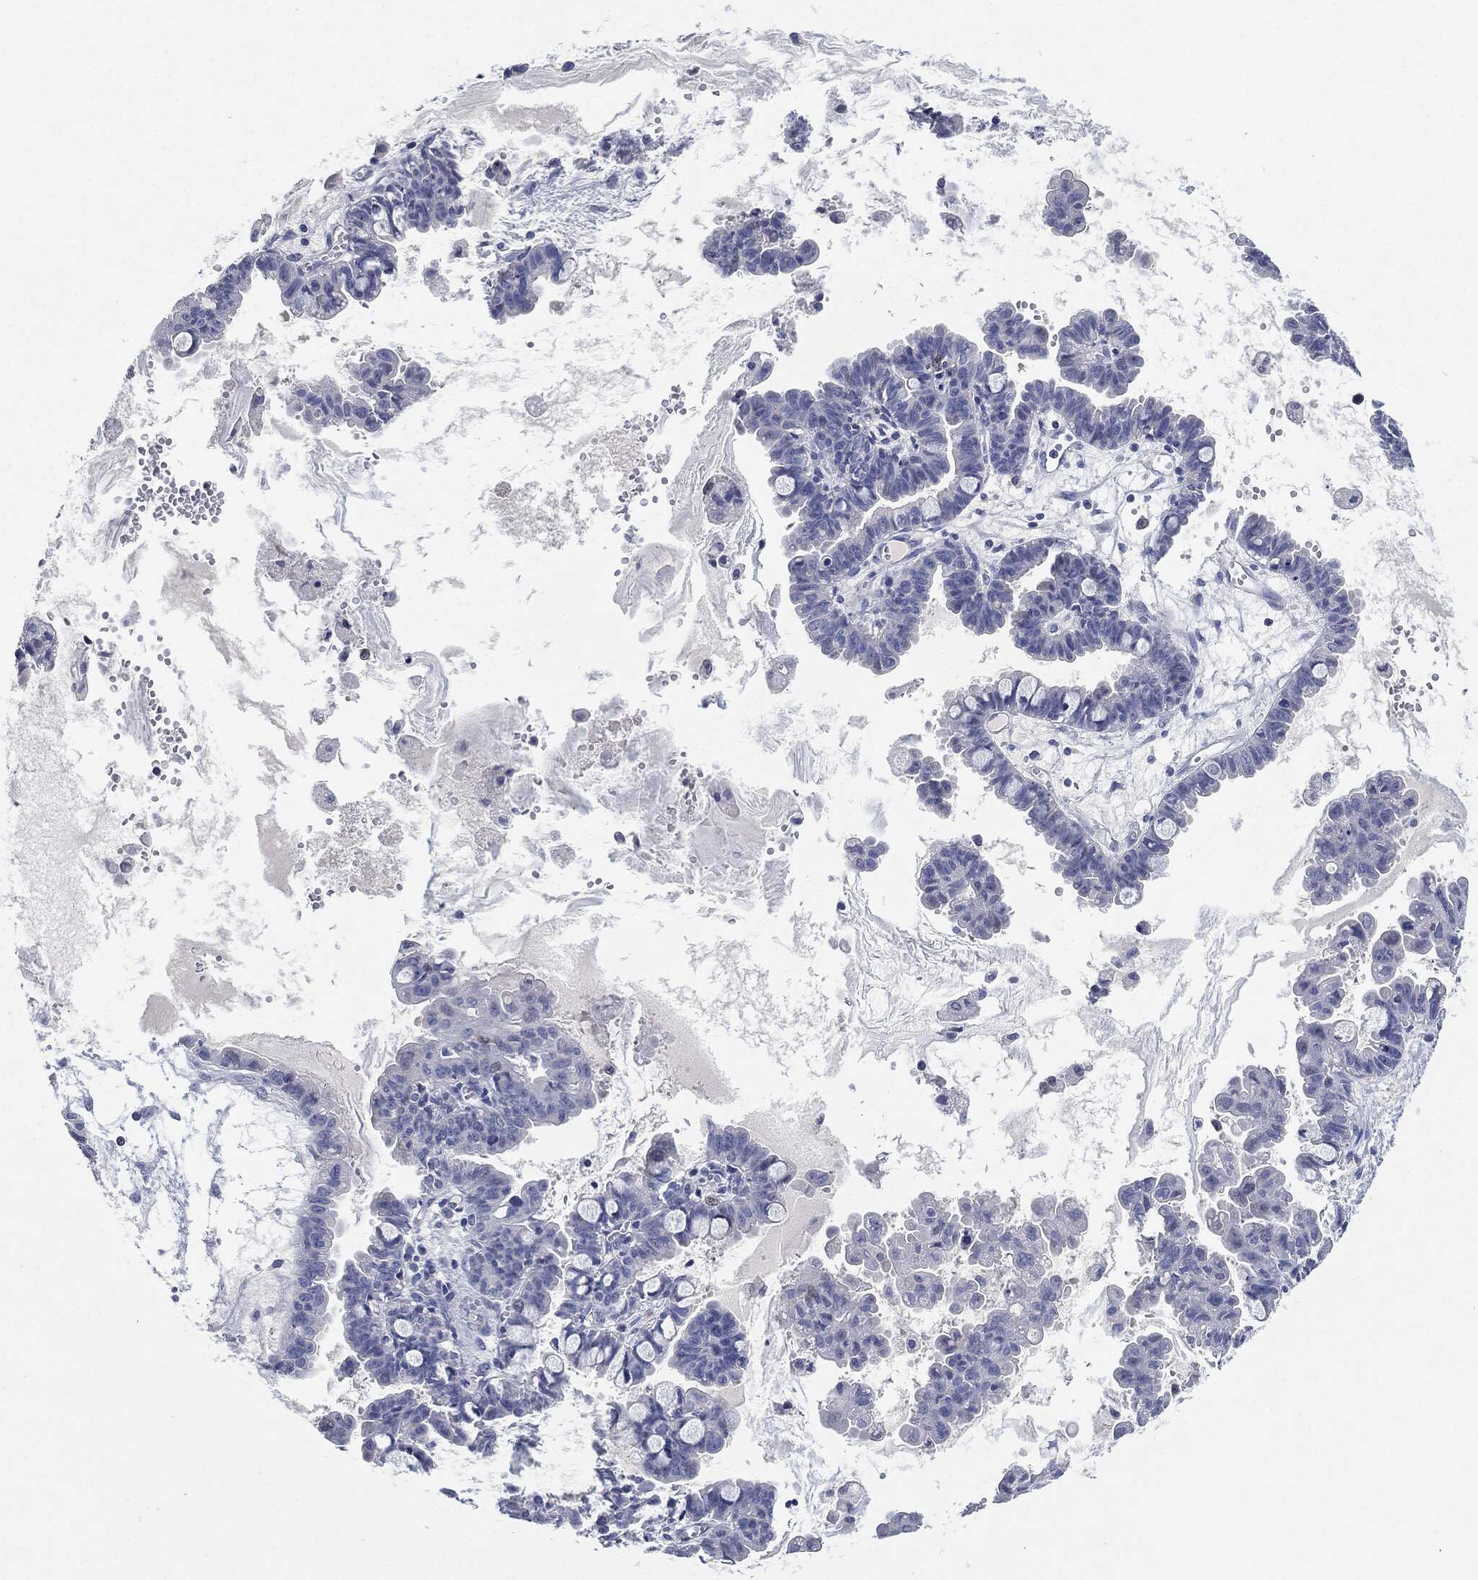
{"staining": {"intensity": "negative", "quantity": "none", "location": "none"}, "tissue": "ovarian cancer", "cell_type": "Tumor cells", "image_type": "cancer", "snomed": [{"axis": "morphology", "description": "Cystadenocarcinoma, mucinous, NOS"}, {"axis": "topography", "description": "Ovary"}], "caption": "A high-resolution image shows immunohistochemistry staining of ovarian cancer, which reveals no significant staining in tumor cells.", "gene": "NTRK1", "patient": {"sex": "female", "age": 63}}